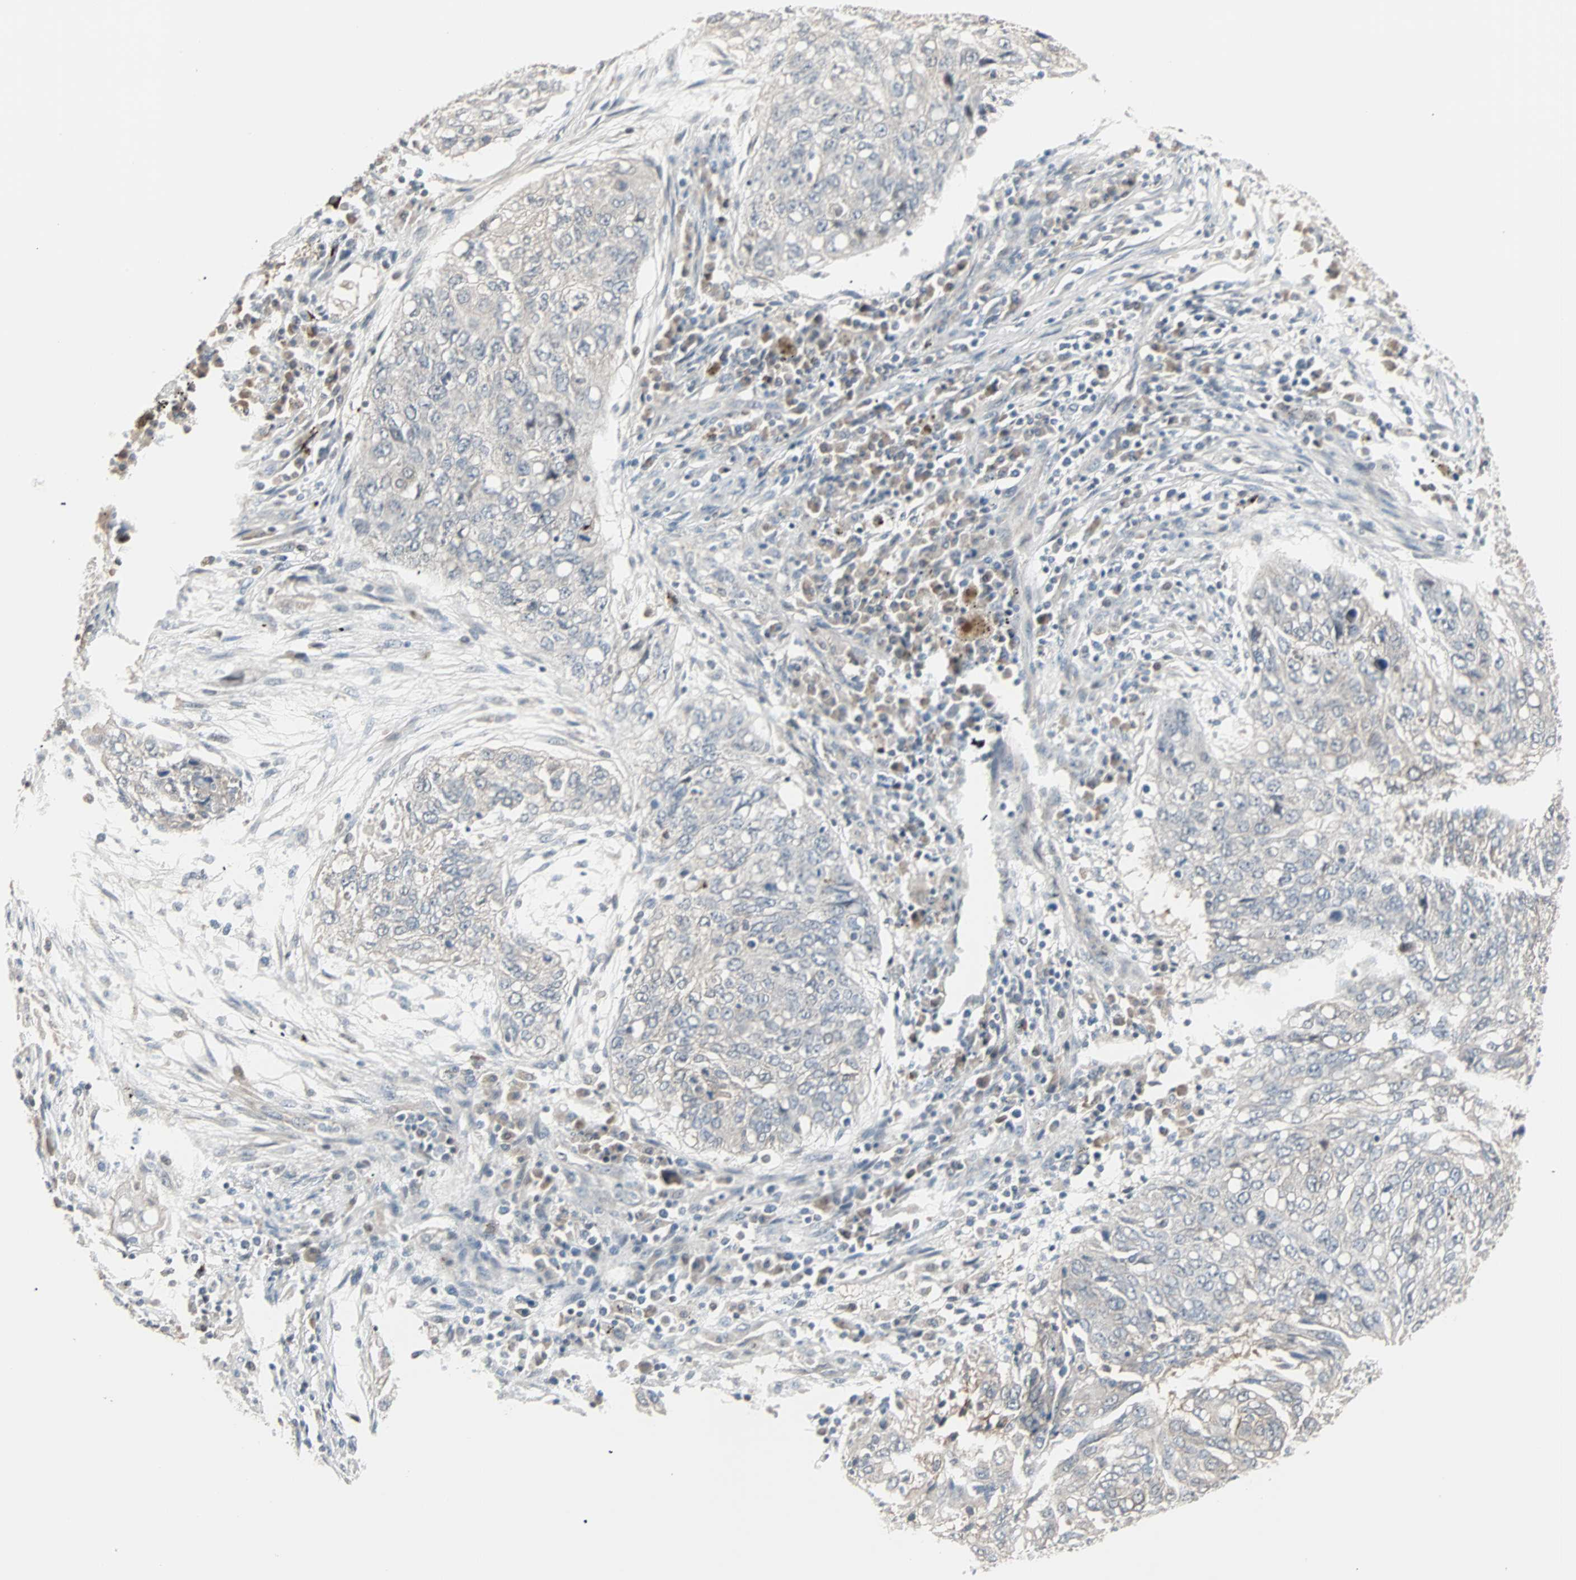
{"staining": {"intensity": "weak", "quantity": "25%-75%", "location": "cytoplasmic/membranous"}, "tissue": "lung cancer", "cell_type": "Tumor cells", "image_type": "cancer", "snomed": [{"axis": "morphology", "description": "Squamous cell carcinoma, NOS"}, {"axis": "topography", "description": "Lung"}], "caption": "High-magnification brightfield microscopy of lung cancer (squamous cell carcinoma) stained with DAB (brown) and counterstained with hematoxylin (blue). tumor cells exhibit weak cytoplasmic/membranous staining is appreciated in approximately25%-75% of cells. (DAB IHC with brightfield microscopy, high magnification).", "gene": "KDM4A", "patient": {"sex": "female", "age": 63}}